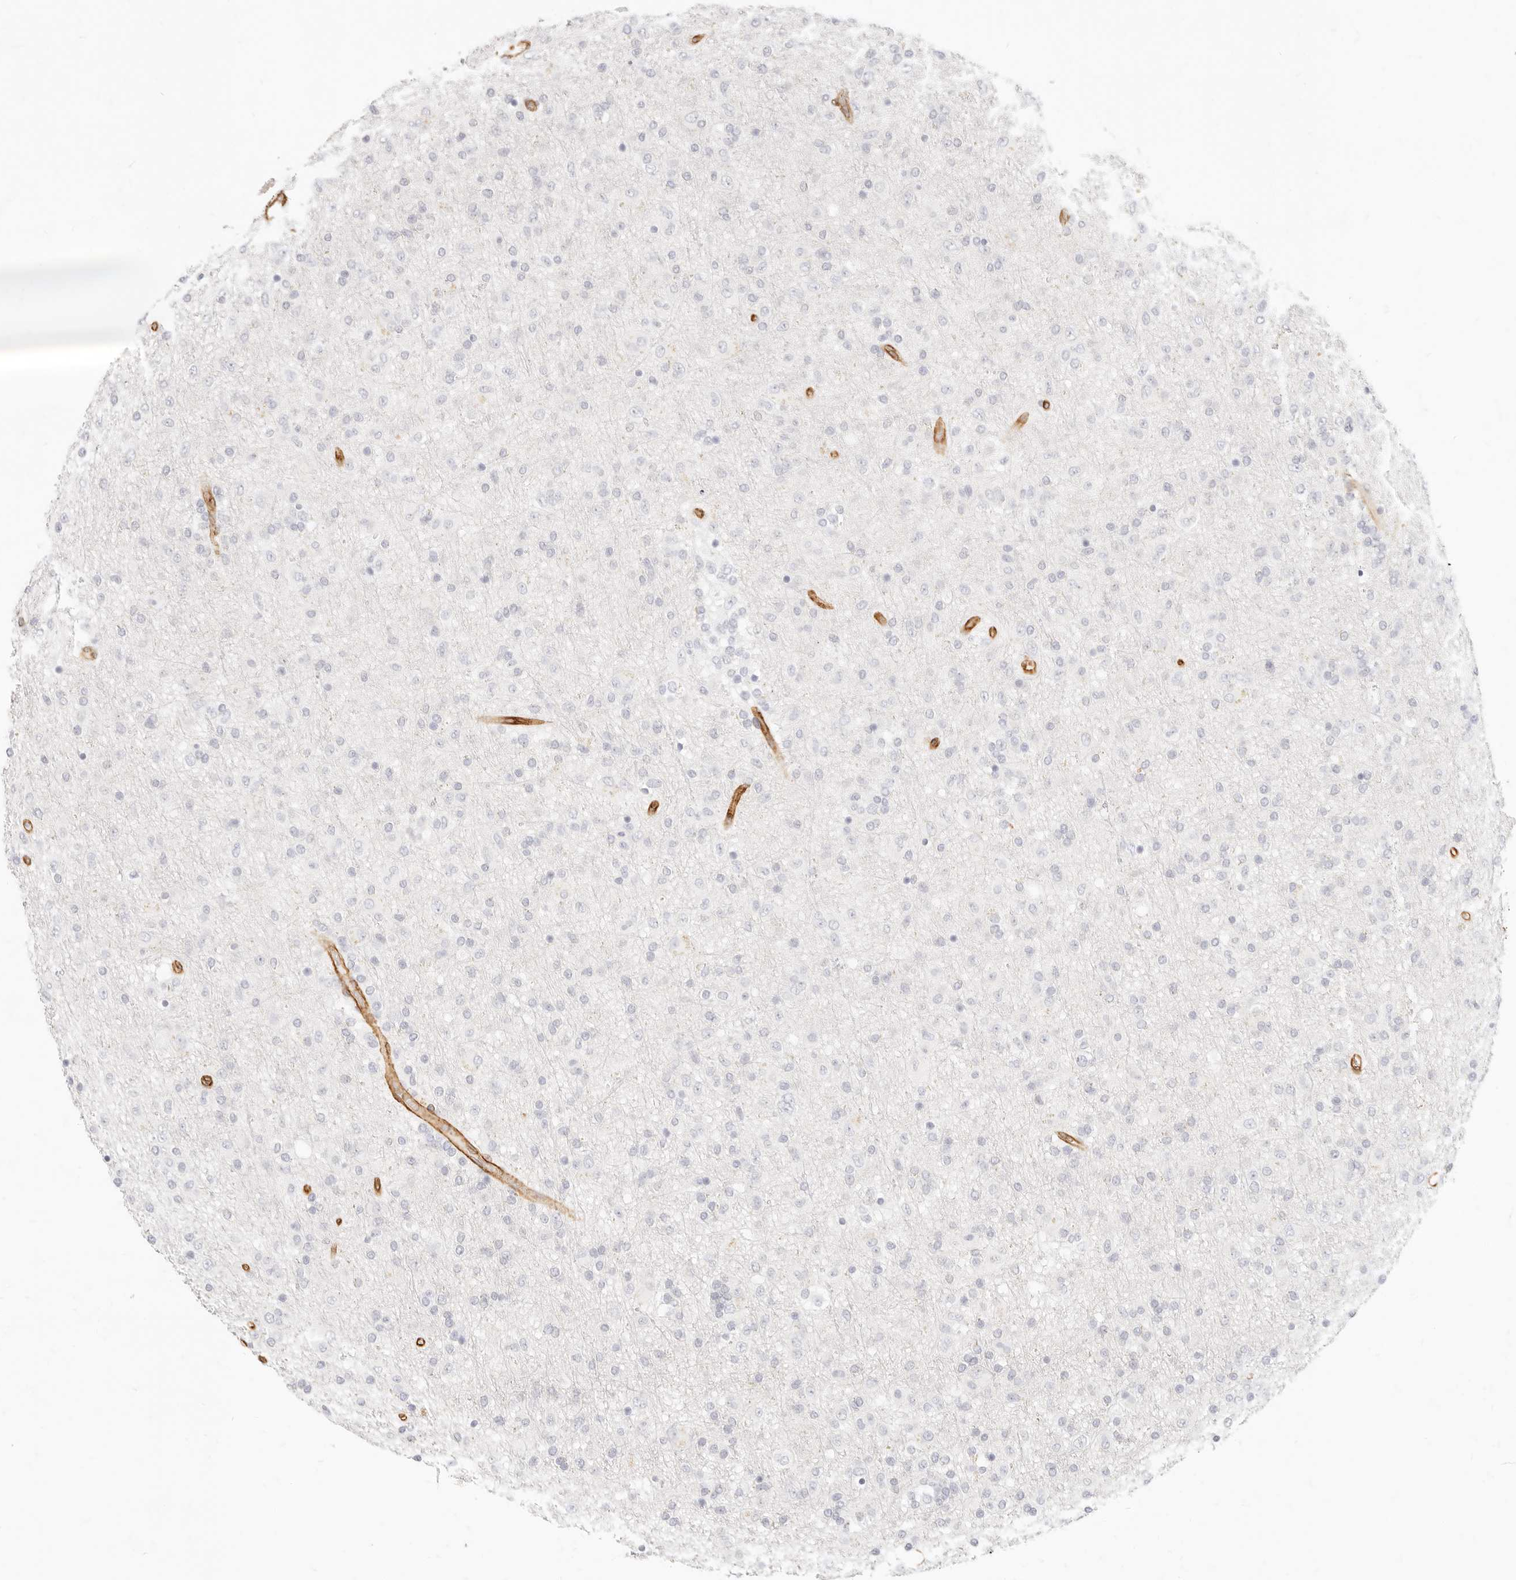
{"staining": {"intensity": "negative", "quantity": "none", "location": "none"}, "tissue": "glioma", "cell_type": "Tumor cells", "image_type": "cancer", "snomed": [{"axis": "morphology", "description": "Glioma, malignant, Low grade"}, {"axis": "topography", "description": "Brain"}], "caption": "A micrograph of human glioma is negative for staining in tumor cells. (Brightfield microscopy of DAB immunohistochemistry (IHC) at high magnification).", "gene": "NUS1", "patient": {"sex": "male", "age": 65}}